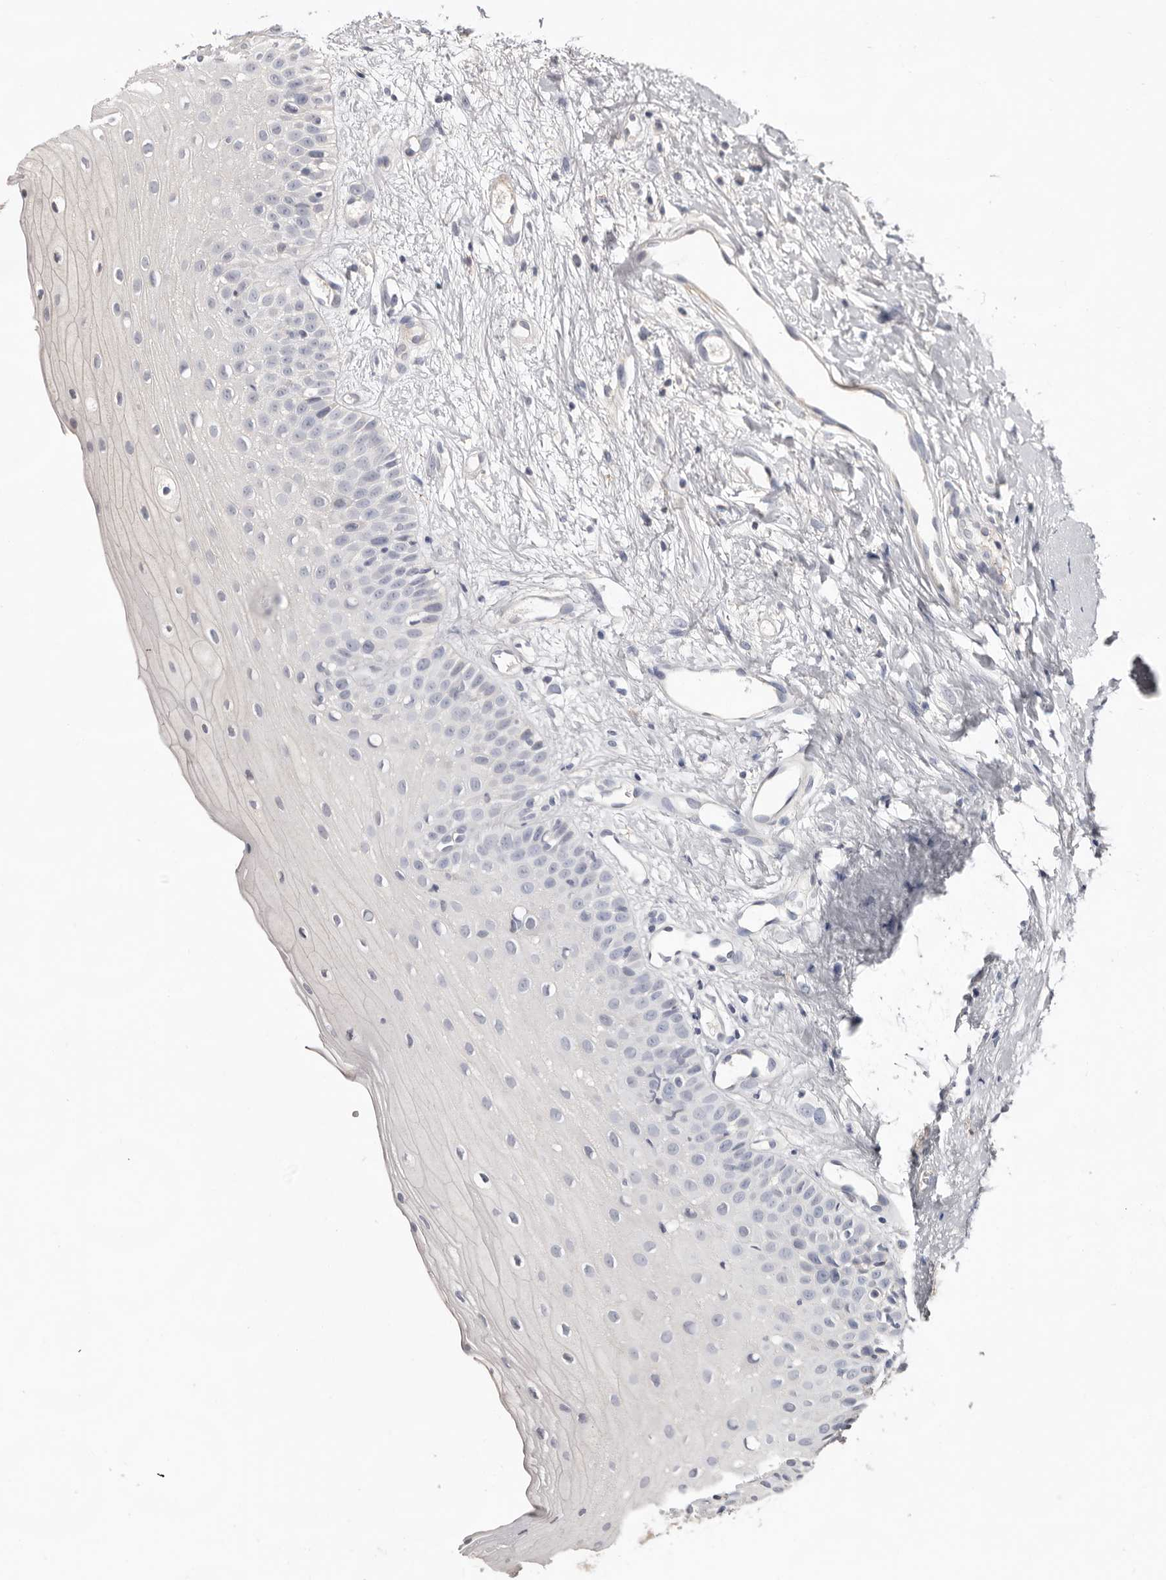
{"staining": {"intensity": "weak", "quantity": "<25%", "location": "cytoplasmic/membranous"}, "tissue": "oral mucosa", "cell_type": "Squamous epithelial cells", "image_type": "normal", "snomed": [{"axis": "morphology", "description": "Normal tissue, NOS"}, {"axis": "topography", "description": "Oral tissue"}], "caption": "Immunohistochemical staining of benign human oral mucosa displays no significant expression in squamous epithelial cells. (Brightfield microscopy of DAB (3,3'-diaminobenzidine) IHC at high magnification).", "gene": "MMACHC", "patient": {"sex": "female", "age": 63}}